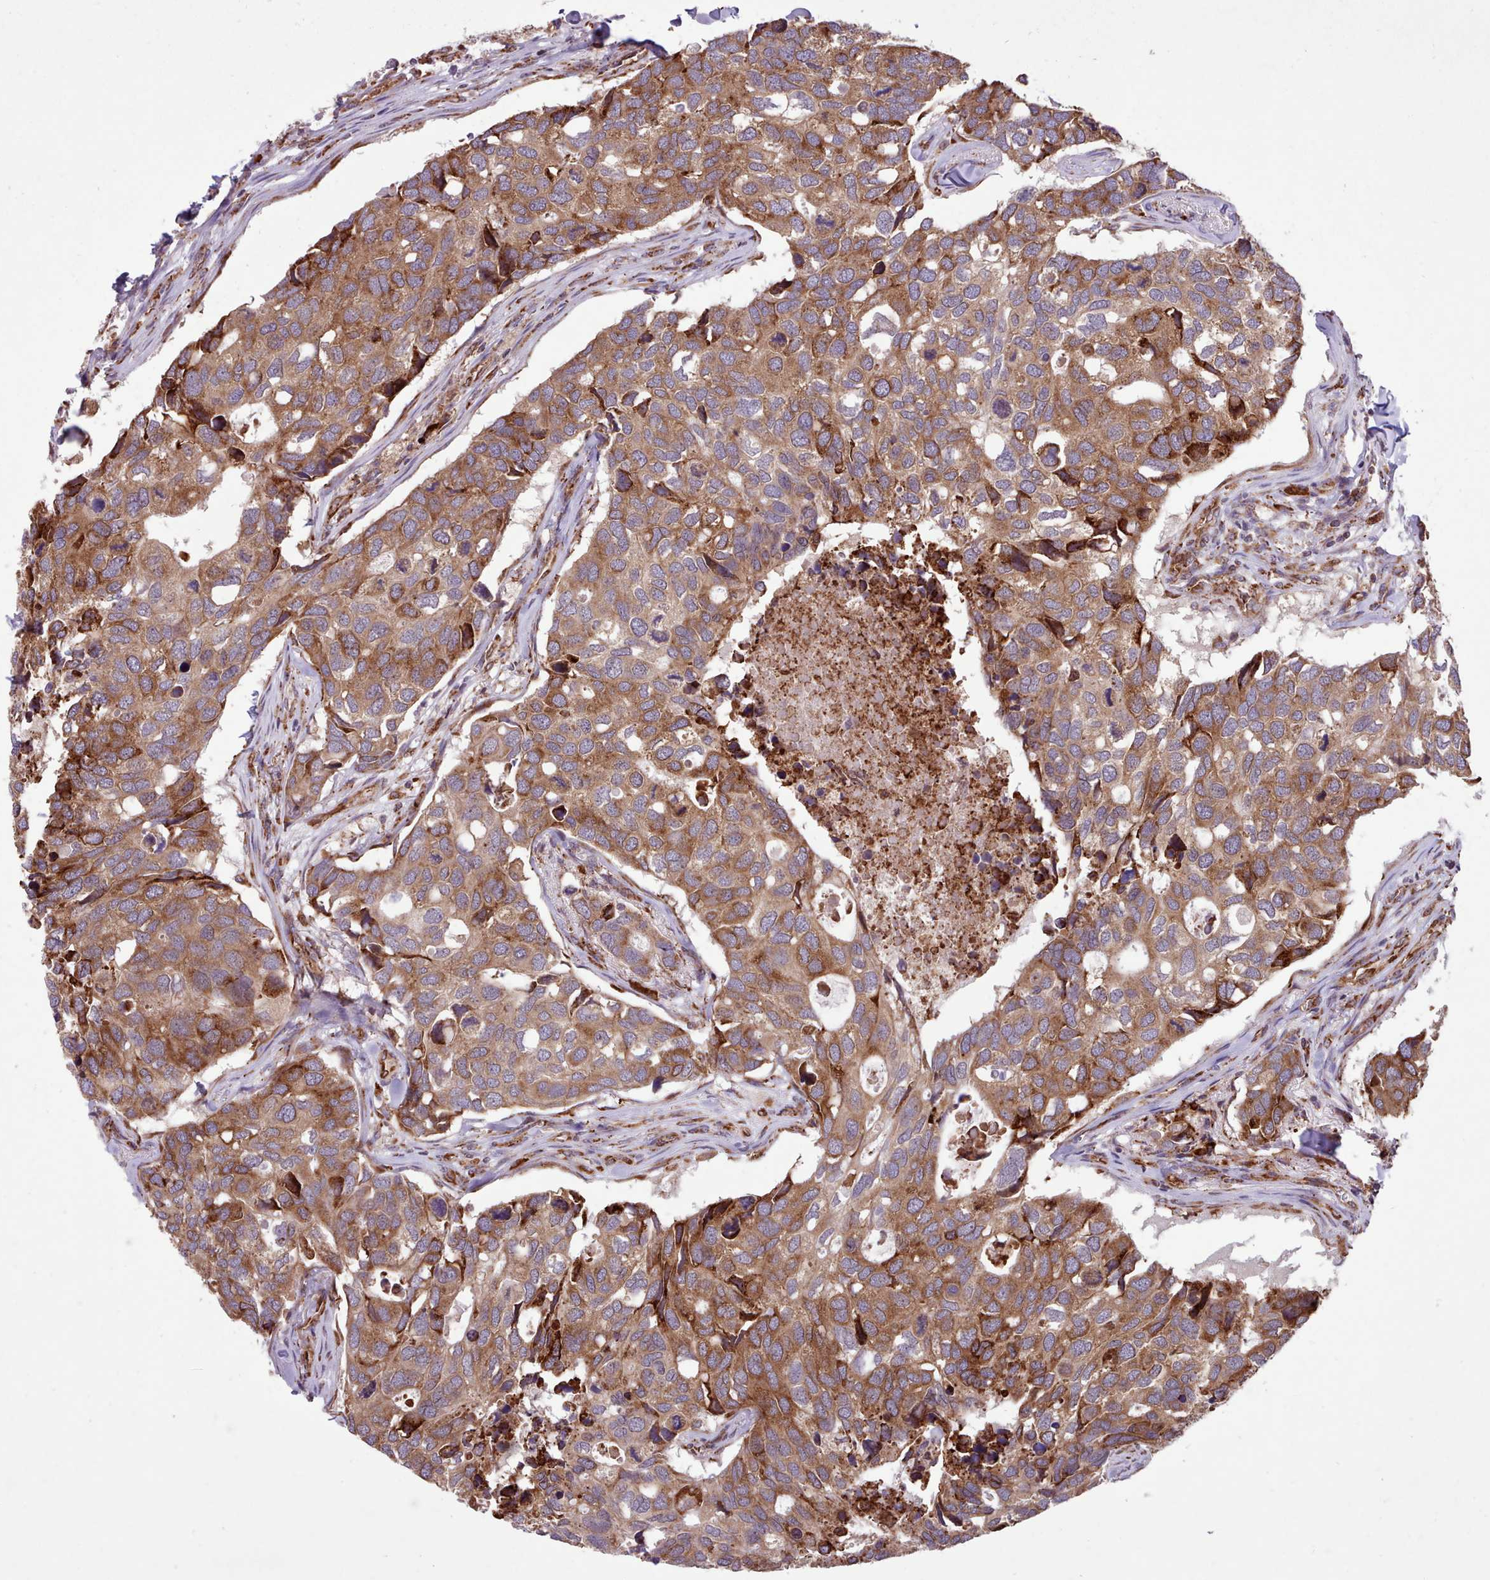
{"staining": {"intensity": "moderate", "quantity": ">75%", "location": "cytoplasmic/membranous"}, "tissue": "breast cancer", "cell_type": "Tumor cells", "image_type": "cancer", "snomed": [{"axis": "morphology", "description": "Duct carcinoma"}, {"axis": "topography", "description": "Breast"}], "caption": "Intraductal carcinoma (breast) tissue shows moderate cytoplasmic/membranous expression in approximately >75% of tumor cells, visualized by immunohistochemistry.", "gene": "TTLL3", "patient": {"sex": "female", "age": 83}}